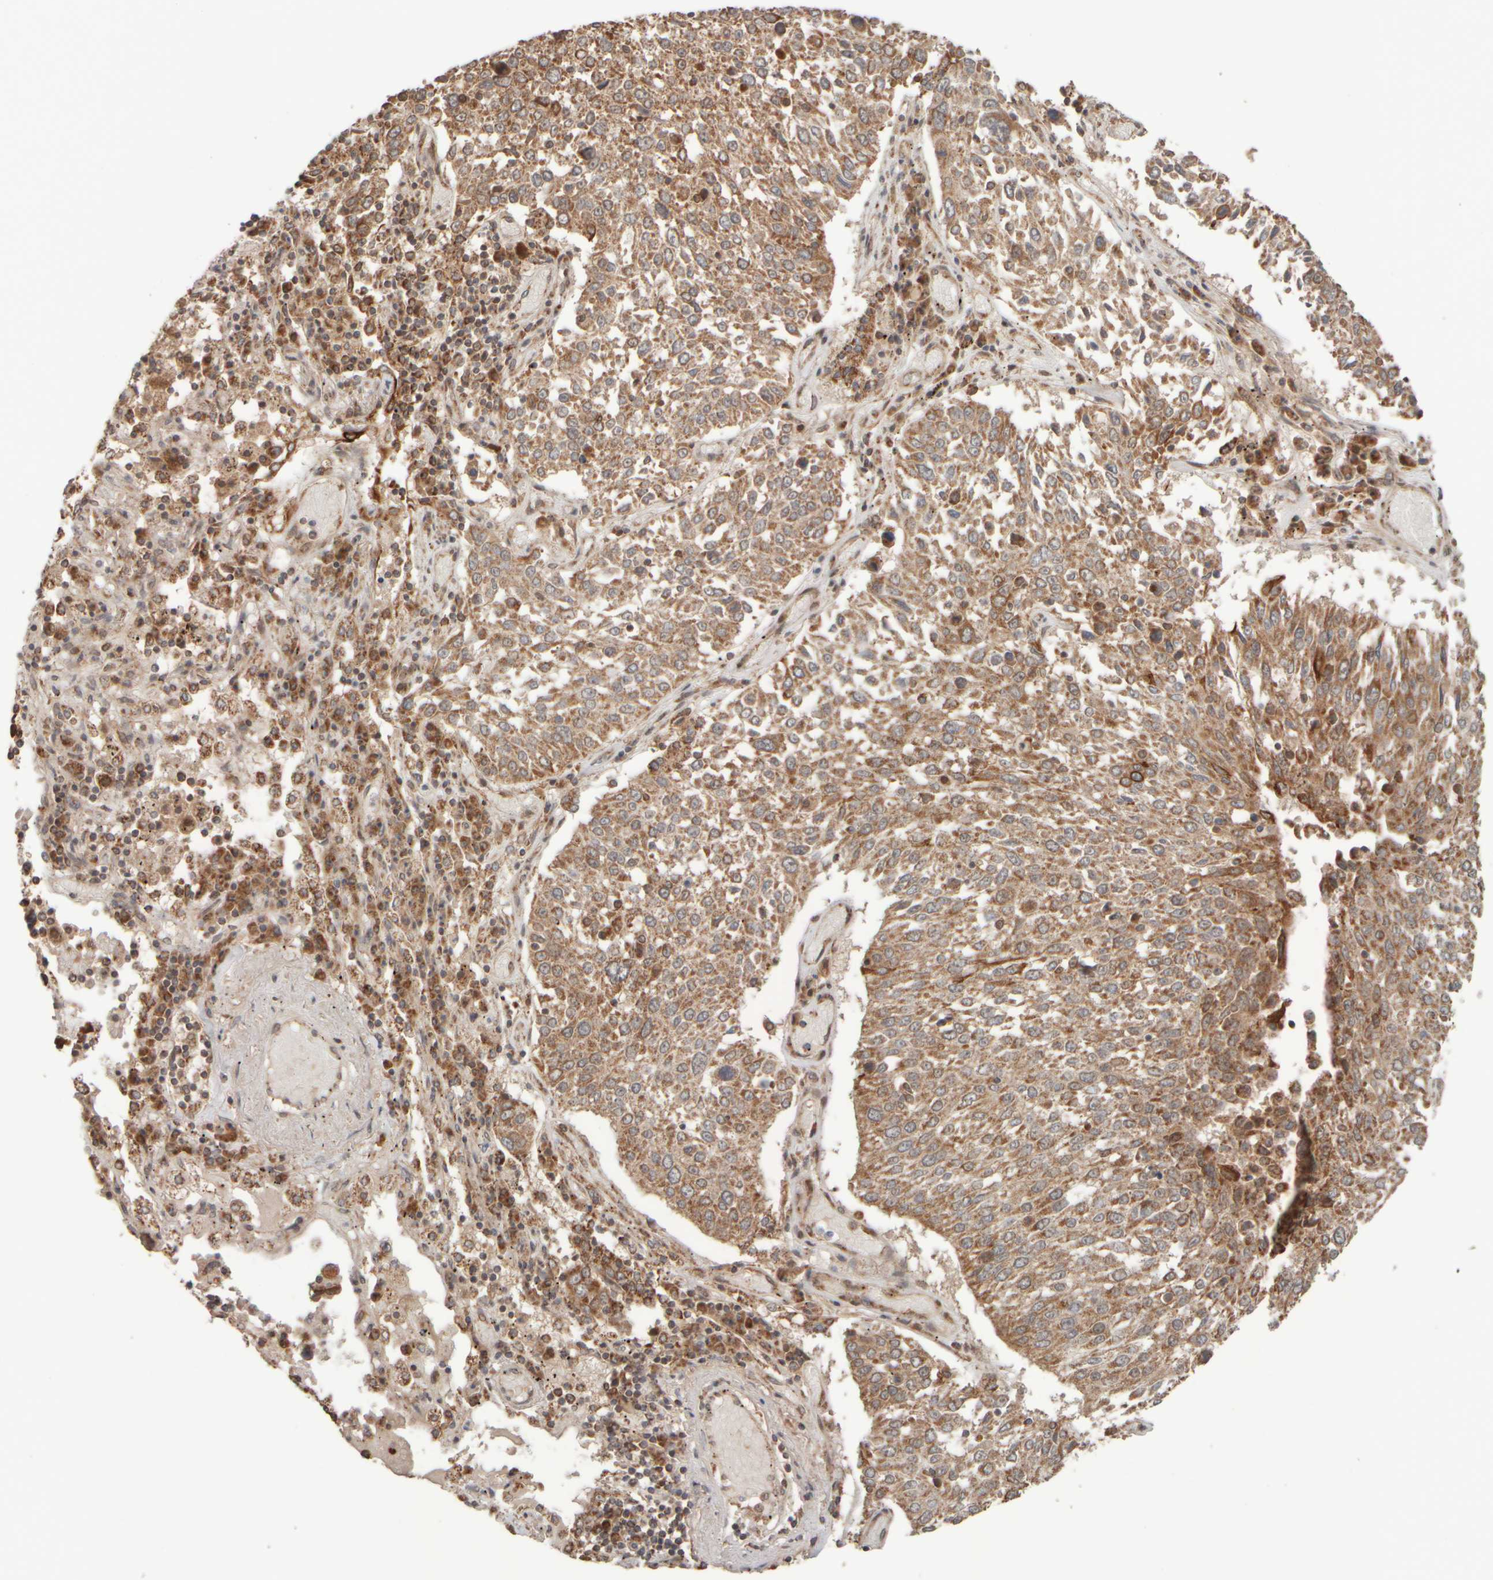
{"staining": {"intensity": "moderate", "quantity": ">75%", "location": "cytoplasmic/membranous"}, "tissue": "lung cancer", "cell_type": "Tumor cells", "image_type": "cancer", "snomed": [{"axis": "morphology", "description": "Squamous cell carcinoma, NOS"}, {"axis": "topography", "description": "Lung"}], "caption": "Immunohistochemical staining of lung cancer shows medium levels of moderate cytoplasmic/membranous protein positivity in approximately >75% of tumor cells.", "gene": "EIF2B3", "patient": {"sex": "male", "age": 65}}